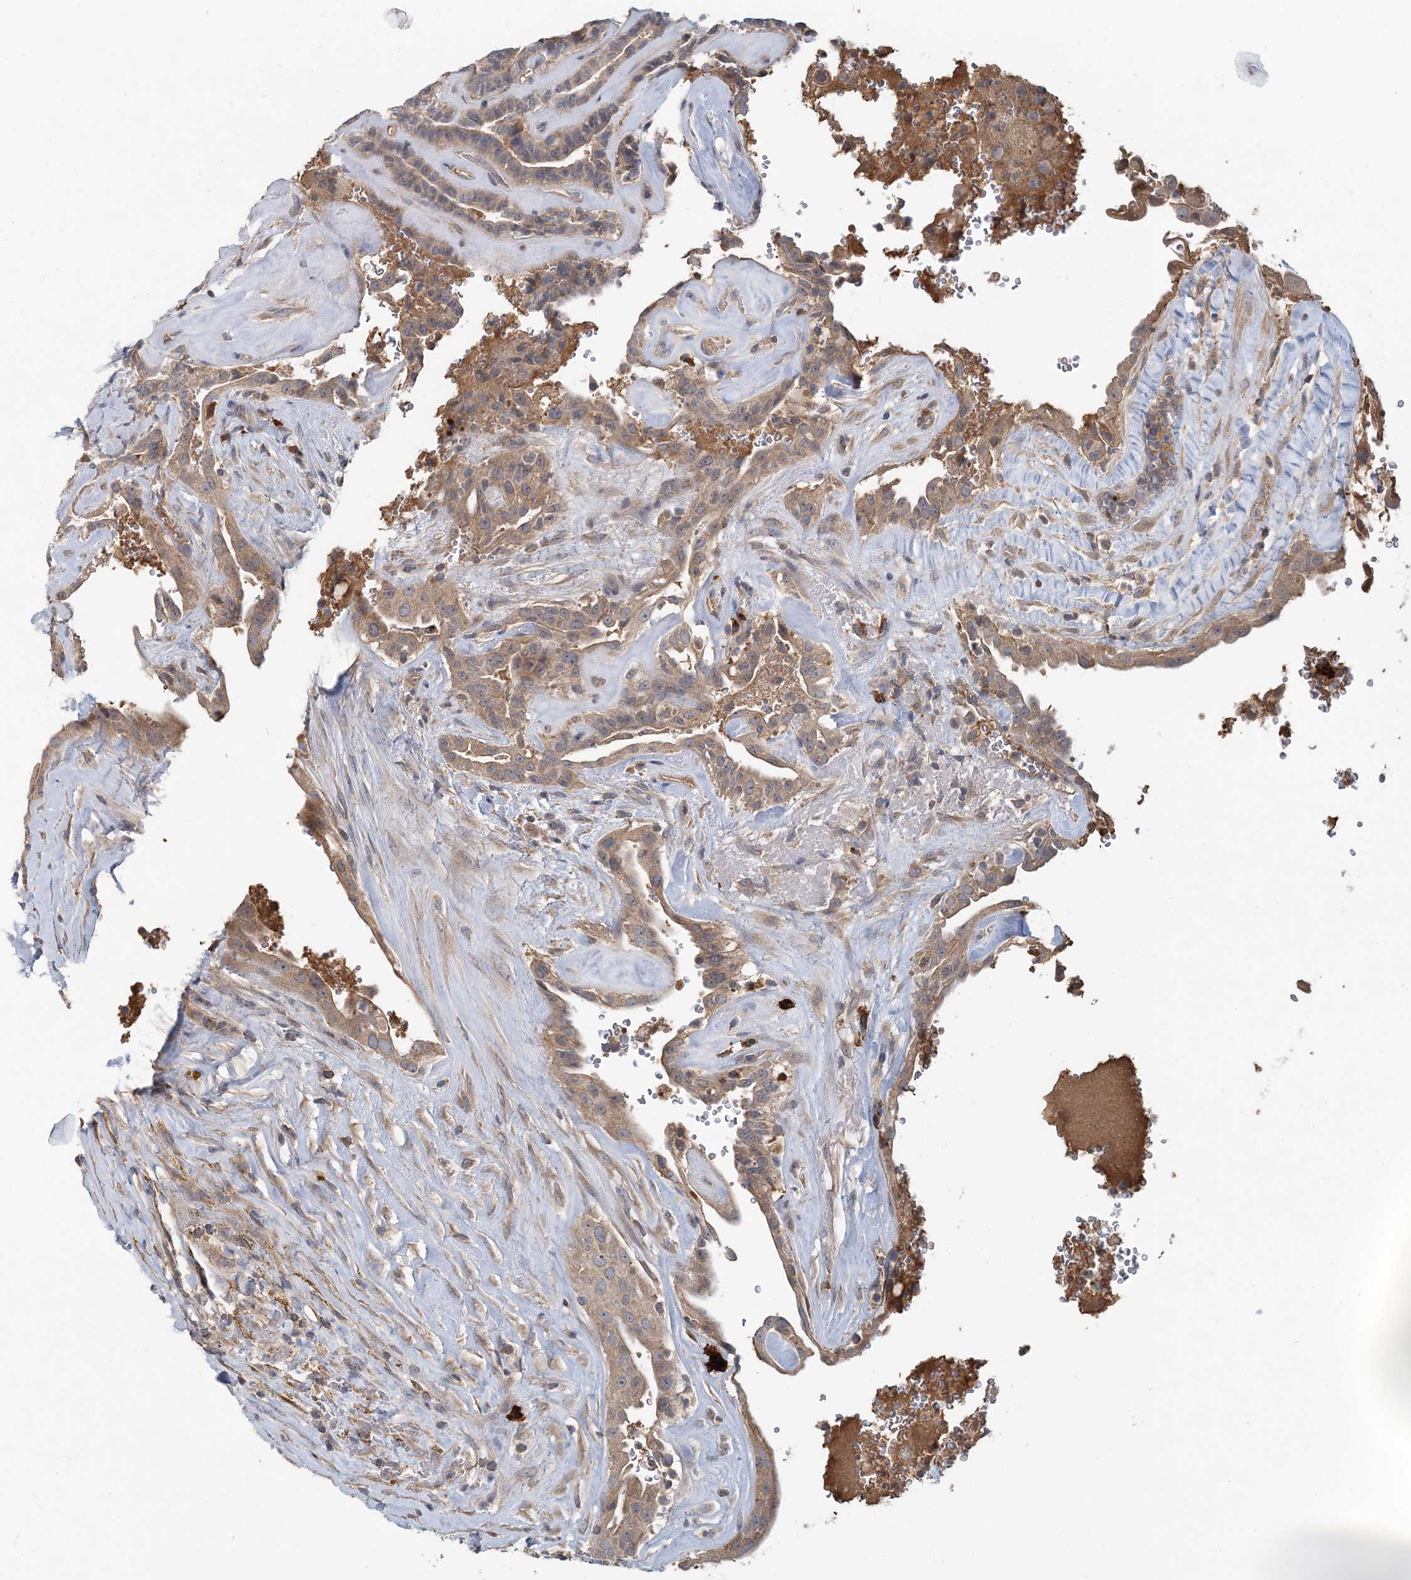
{"staining": {"intensity": "weak", "quantity": ">75%", "location": "cytoplasmic/membranous"}, "tissue": "thyroid cancer", "cell_type": "Tumor cells", "image_type": "cancer", "snomed": [{"axis": "morphology", "description": "Papillary adenocarcinoma, NOS"}, {"axis": "topography", "description": "Thyroid gland"}], "caption": "Protein expression analysis of thyroid cancer displays weak cytoplasmic/membranous positivity in approximately >75% of tumor cells. Using DAB (brown) and hematoxylin (blue) stains, captured at high magnification using brightfield microscopy.", "gene": "RNF25", "patient": {"sex": "male", "age": 77}}